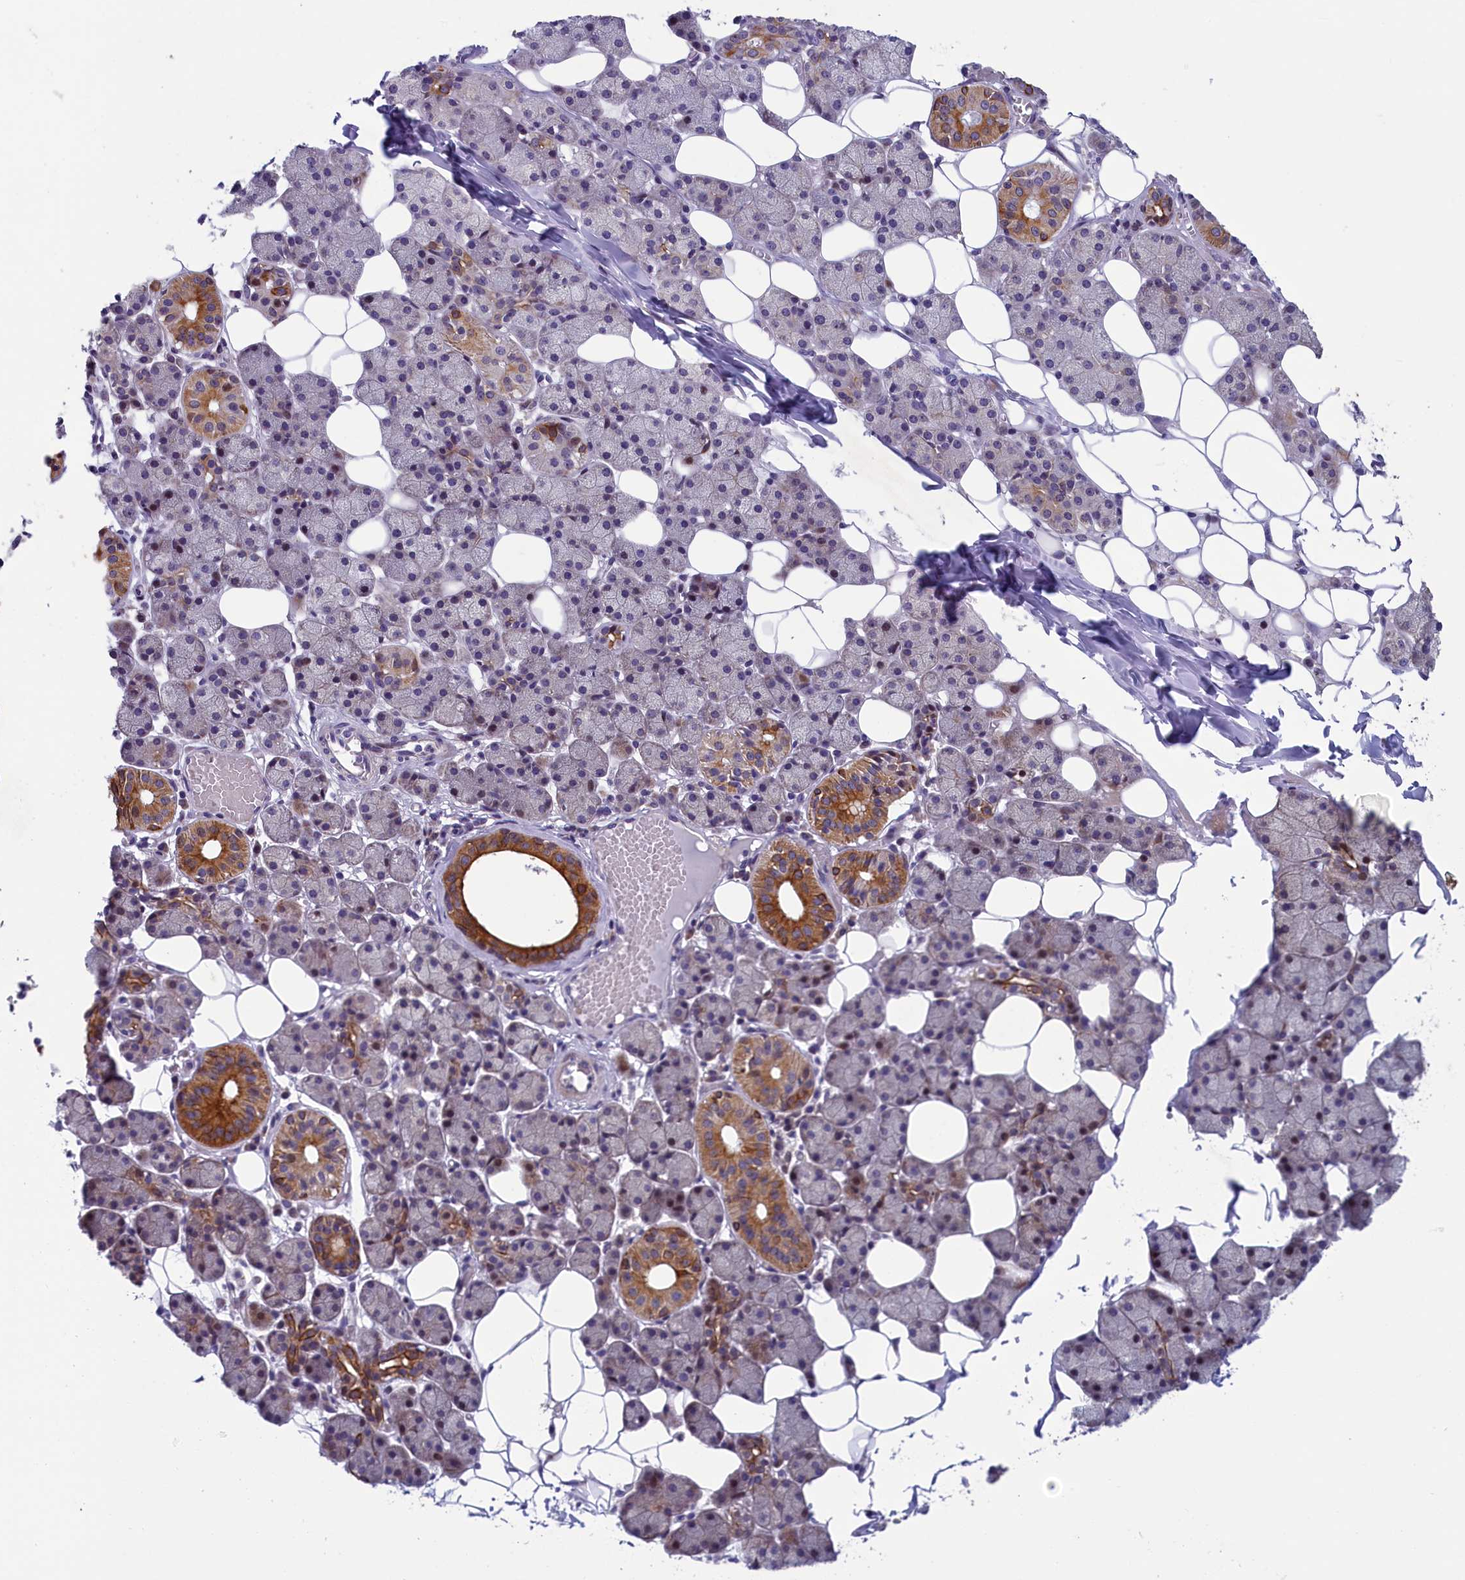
{"staining": {"intensity": "strong", "quantity": "<25%", "location": "cytoplasmic/membranous"}, "tissue": "salivary gland", "cell_type": "Glandular cells", "image_type": "normal", "snomed": [{"axis": "morphology", "description": "Normal tissue, NOS"}, {"axis": "topography", "description": "Salivary gland"}], "caption": "Immunohistochemical staining of unremarkable salivary gland demonstrates strong cytoplasmic/membranous protein positivity in approximately <25% of glandular cells. The staining was performed using DAB to visualize the protein expression in brown, while the nuclei were stained in blue with hematoxylin (Magnification: 20x).", "gene": "ANKRD39", "patient": {"sex": "female", "age": 33}}